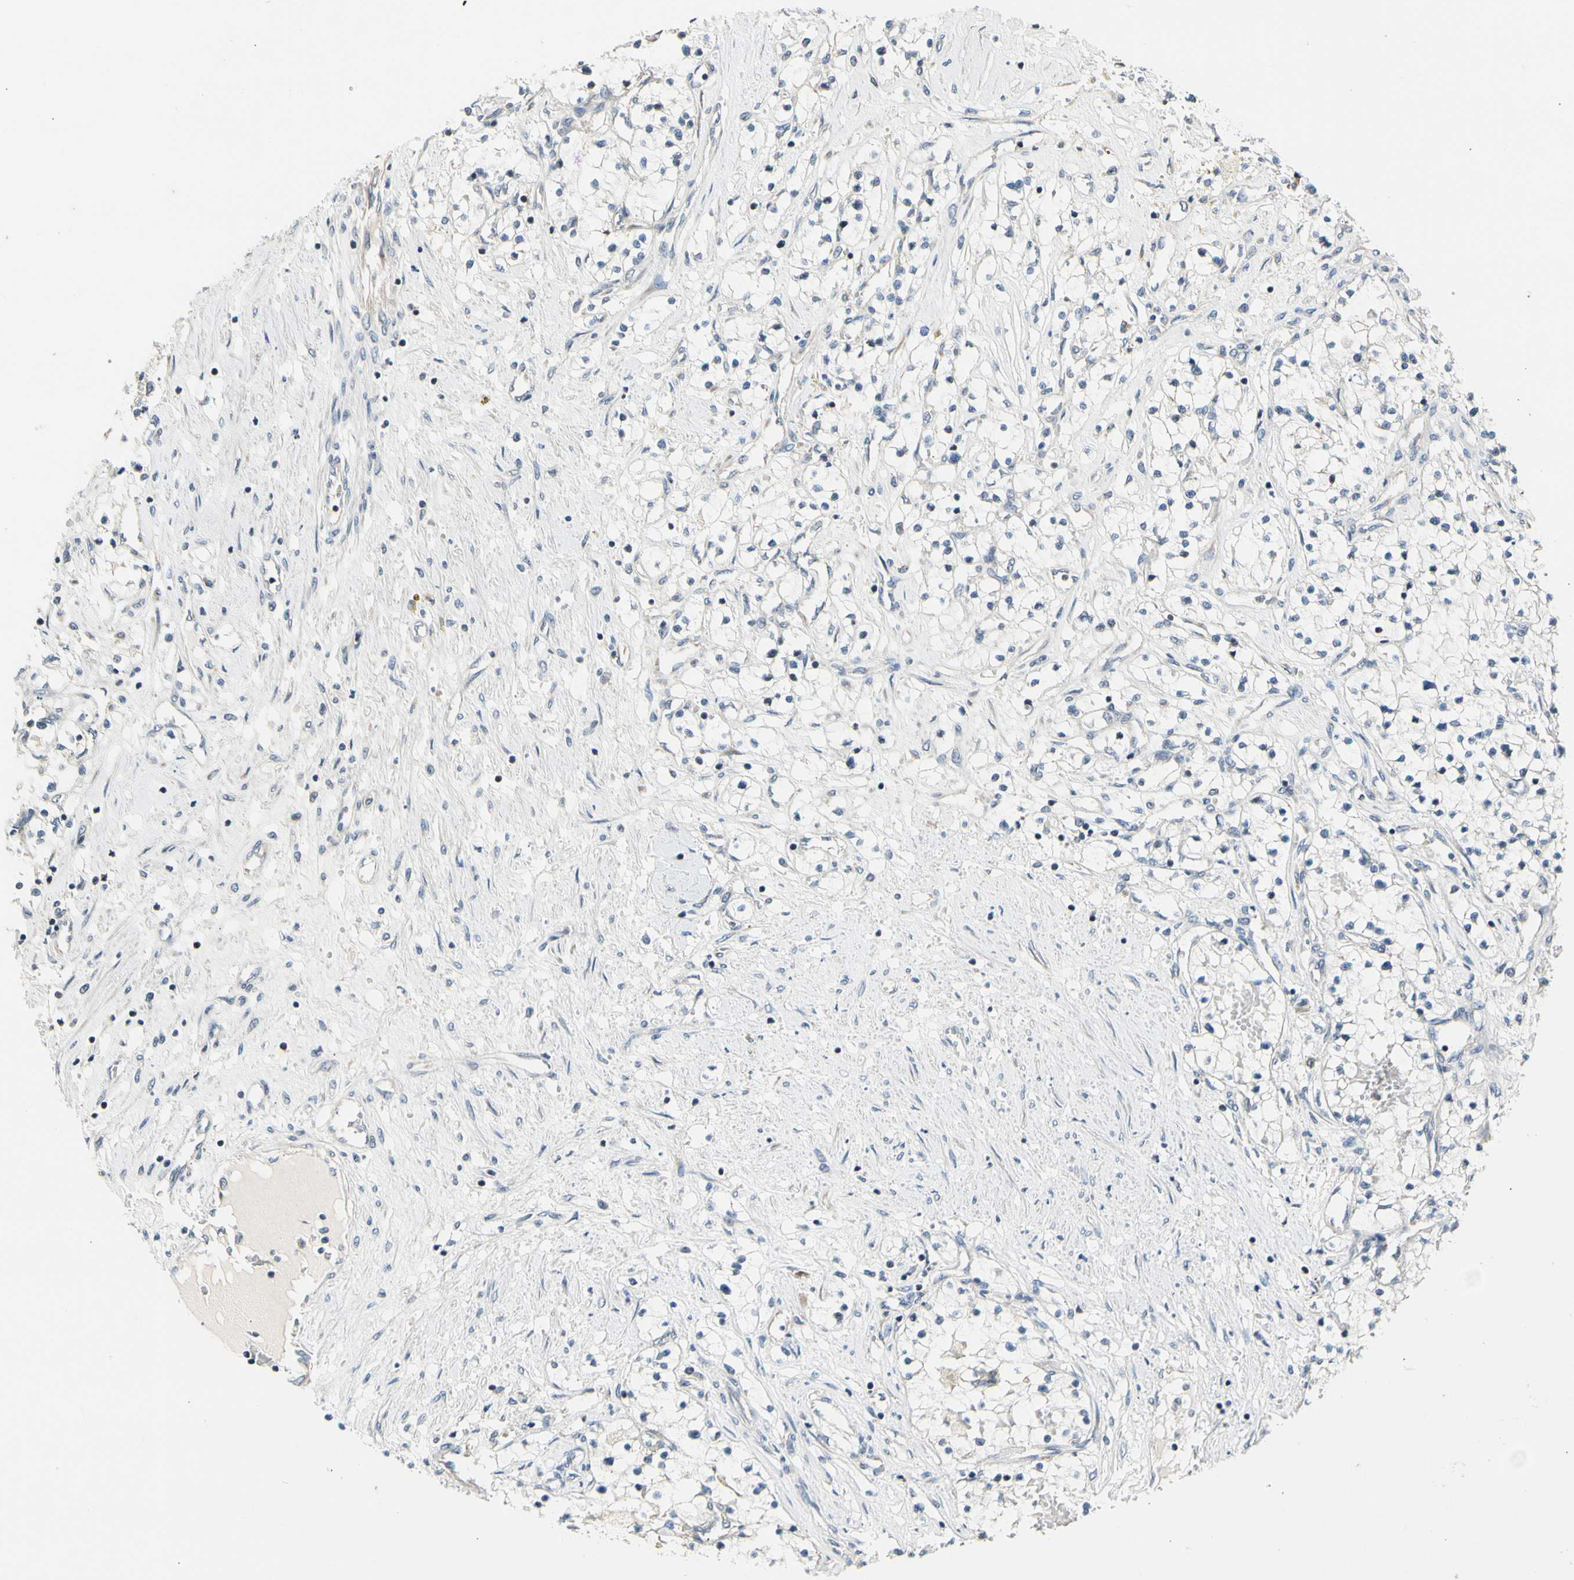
{"staining": {"intensity": "weak", "quantity": "<25%", "location": "cytoplasmic/membranous"}, "tissue": "renal cancer", "cell_type": "Tumor cells", "image_type": "cancer", "snomed": [{"axis": "morphology", "description": "Adenocarcinoma, NOS"}, {"axis": "topography", "description": "Kidney"}], "caption": "Immunohistochemical staining of human renal cancer (adenocarcinoma) shows no significant positivity in tumor cells. Nuclei are stained in blue.", "gene": "SOX30", "patient": {"sex": "male", "age": 68}}